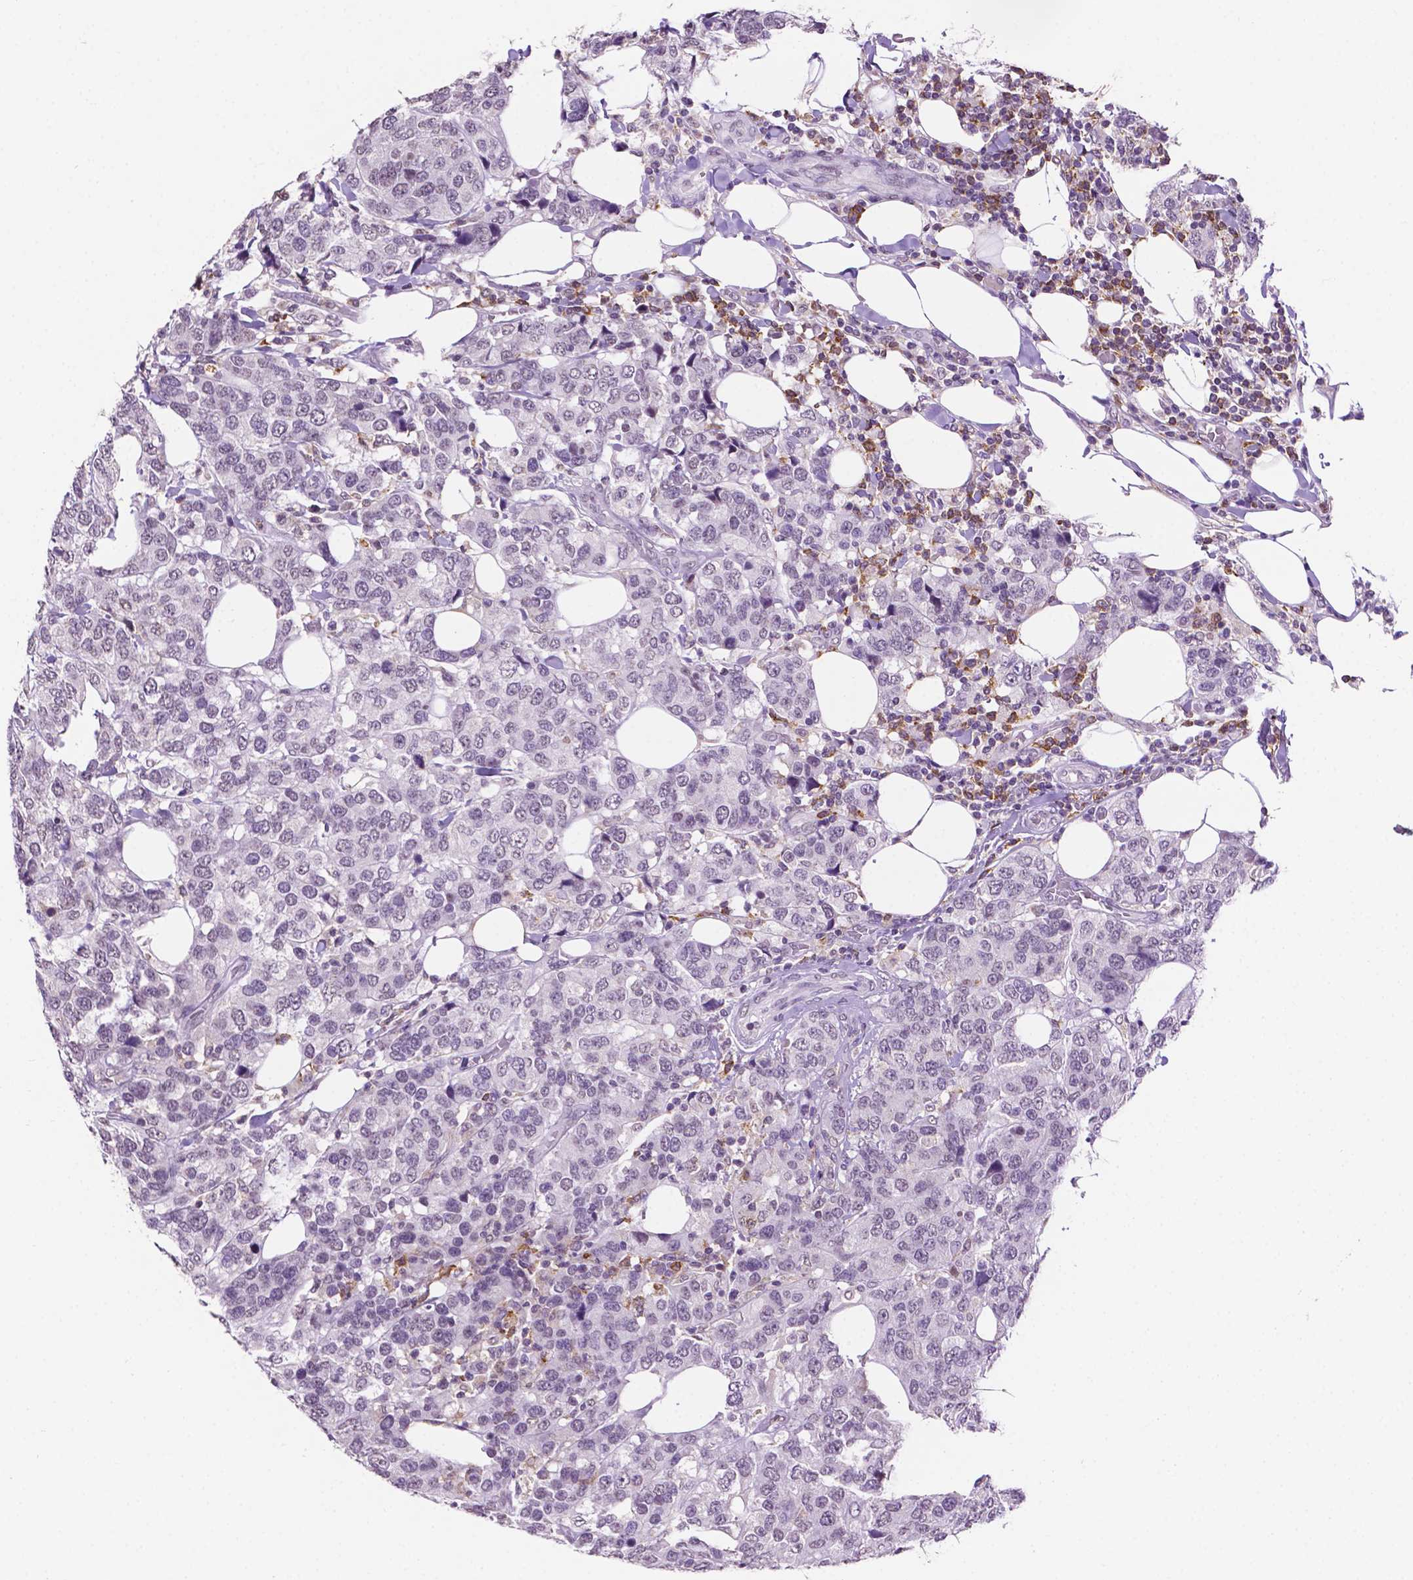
{"staining": {"intensity": "negative", "quantity": "none", "location": "none"}, "tissue": "breast cancer", "cell_type": "Tumor cells", "image_type": "cancer", "snomed": [{"axis": "morphology", "description": "Lobular carcinoma"}, {"axis": "topography", "description": "Breast"}], "caption": "DAB (3,3'-diaminobenzidine) immunohistochemical staining of breast lobular carcinoma reveals no significant positivity in tumor cells. (DAB immunohistochemistry with hematoxylin counter stain).", "gene": "PTPN6", "patient": {"sex": "female", "age": 59}}